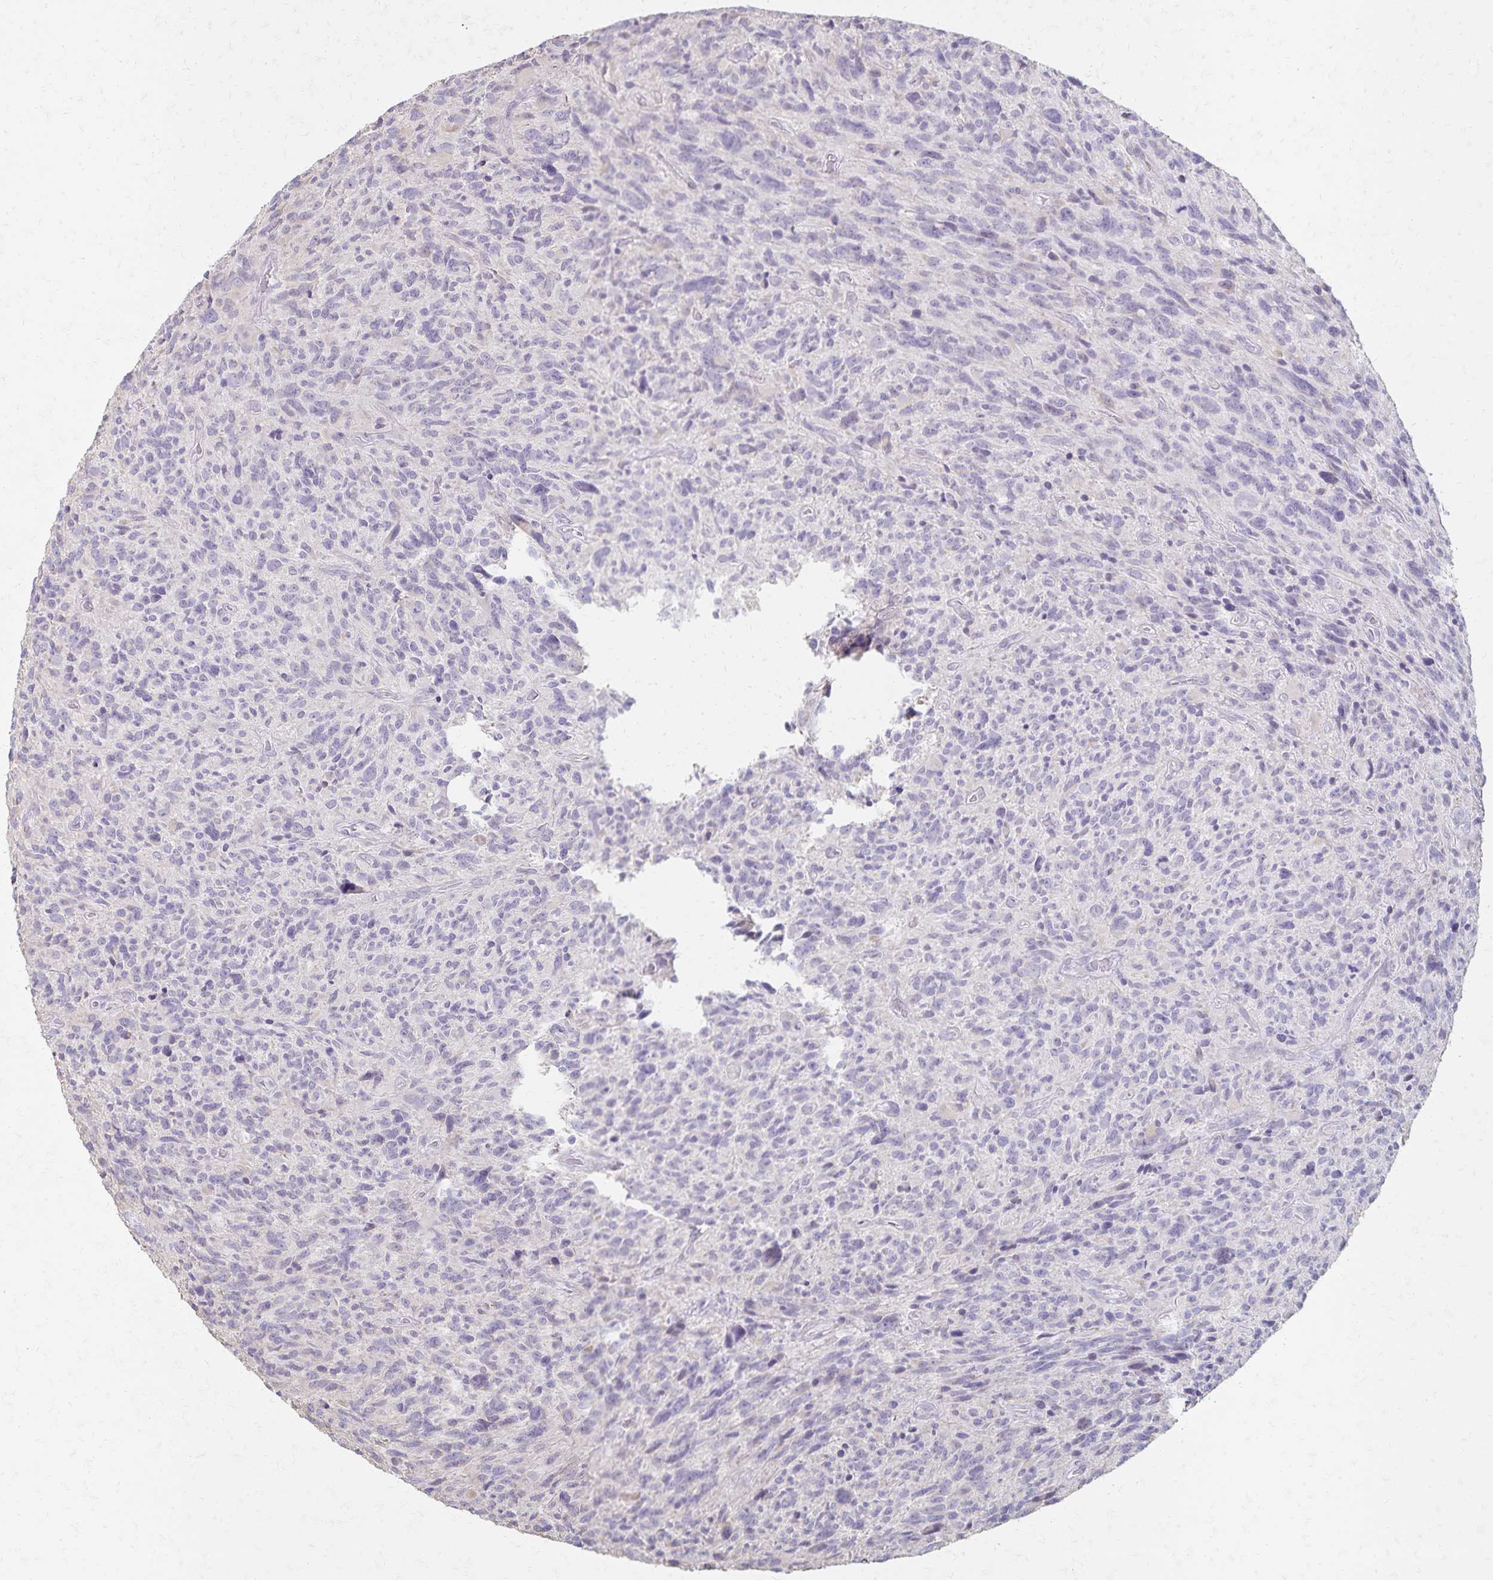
{"staining": {"intensity": "negative", "quantity": "none", "location": "none"}, "tissue": "glioma", "cell_type": "Tumor cells", "image_type": "cancer", "snomed": [{"axis": "morphology", "description": "Glioma, malignant, High grade"}, {"axis": "topography", "description": "Brain"}], "caption": "Immunohistochemistry of human glioma shows no expression in tumor cells.", "gene": "KISS1", "patient": {"sex": "male", "age": 46}}